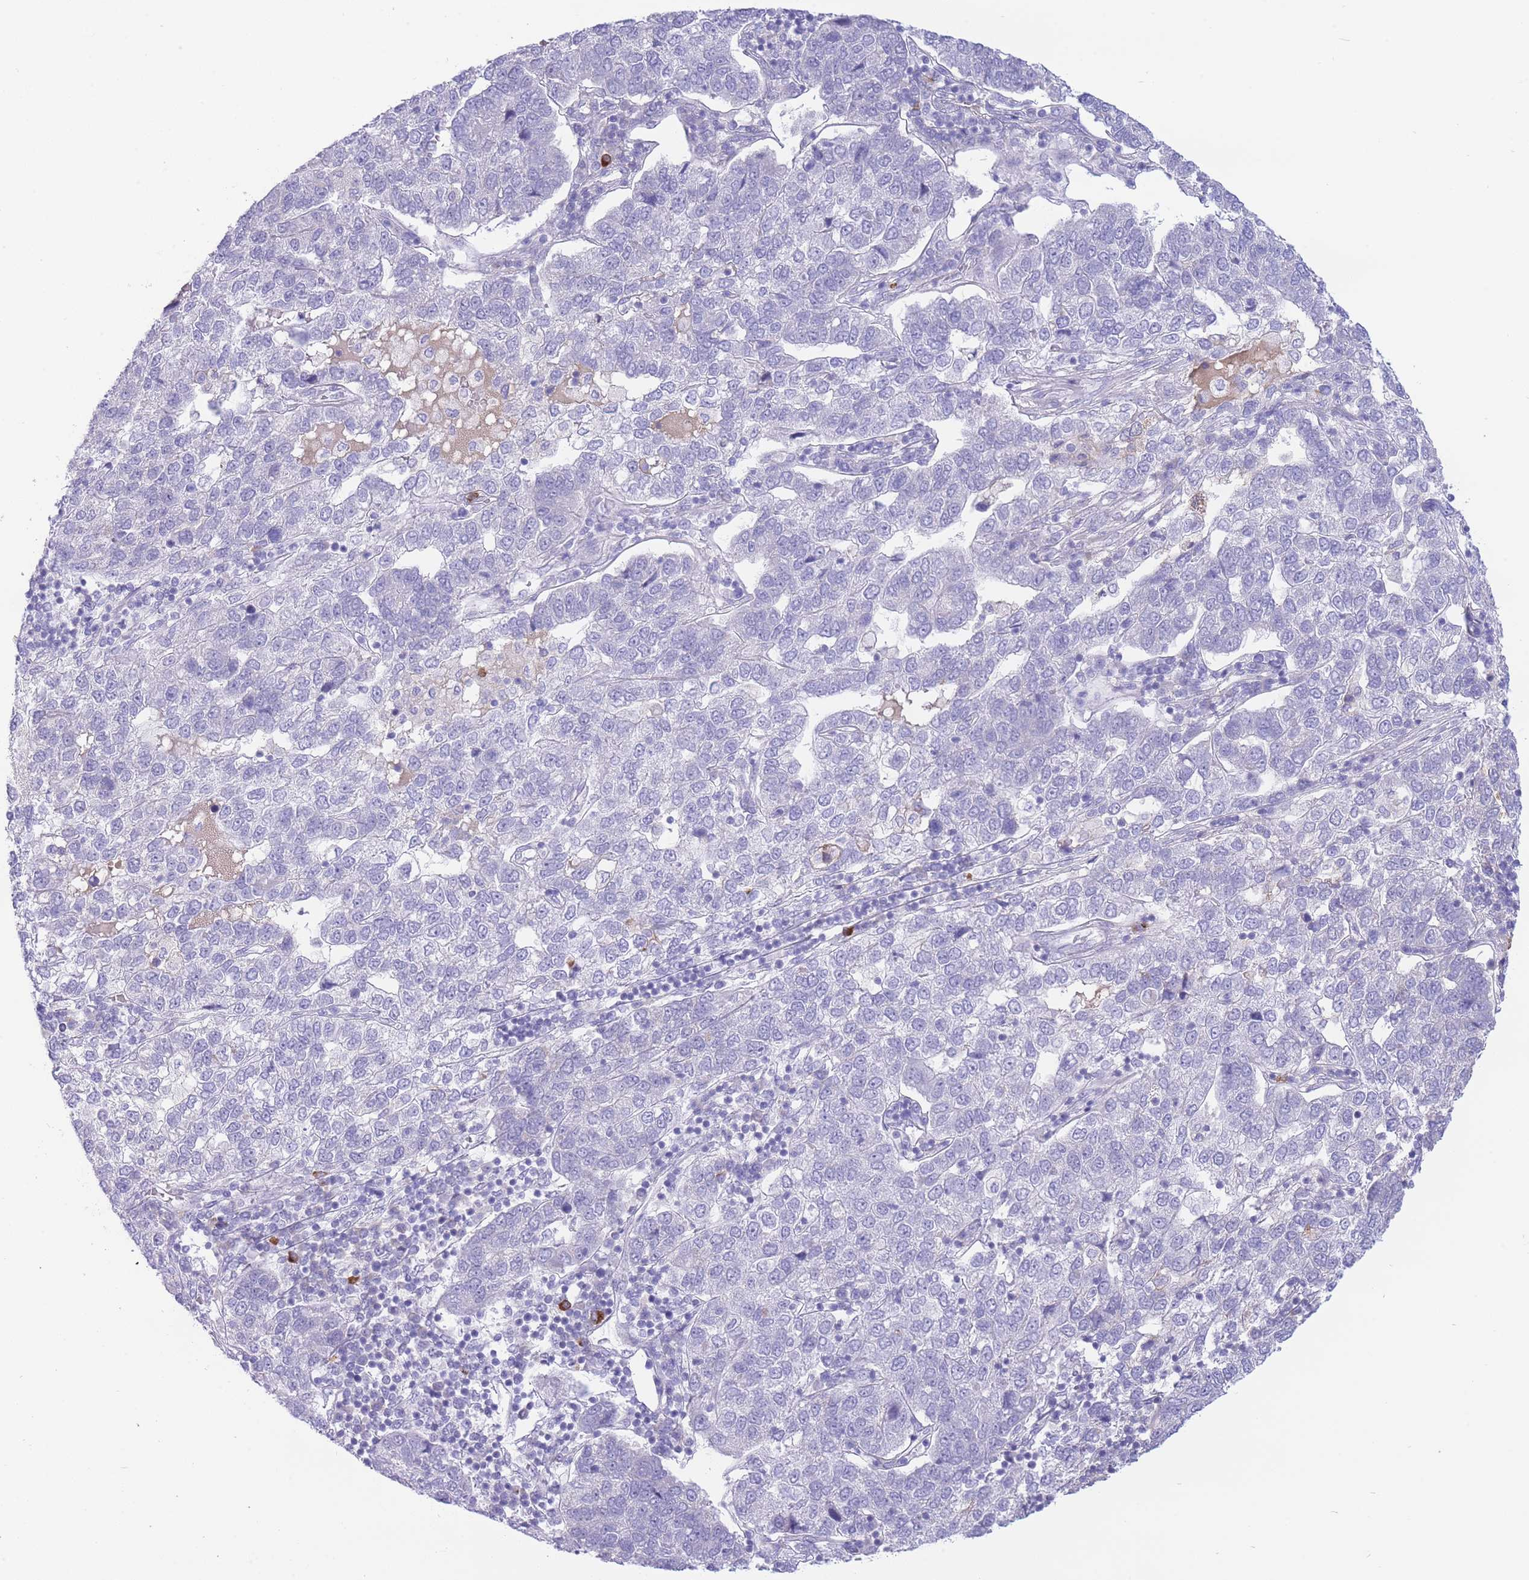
{"staining": {"intensity": "negative", "quantity": "none", "location": "none"}, "tissue": "pancreatic cancer", "cell_type": "Tumor cells", "image_type": "cancer", "snomed": [{"axis": "morphology", "description": "Adenocarcinoma, NOS"}, {"axis": "topography", "description": "Pancreas"}], "caption": "Immunohistochemical staining of pancreatic cancer (adenocarcinoma) exhibits no significant expression in tumor cells. (Stains: DAB (3,3'-diaminobenzidine) immunohistochemistry with hematoxylin counter stain, Microscopy: brightfield microscopy at high magnification).", "gene": "ASAP3", "patient": {"sex": "female", "age": 61}}